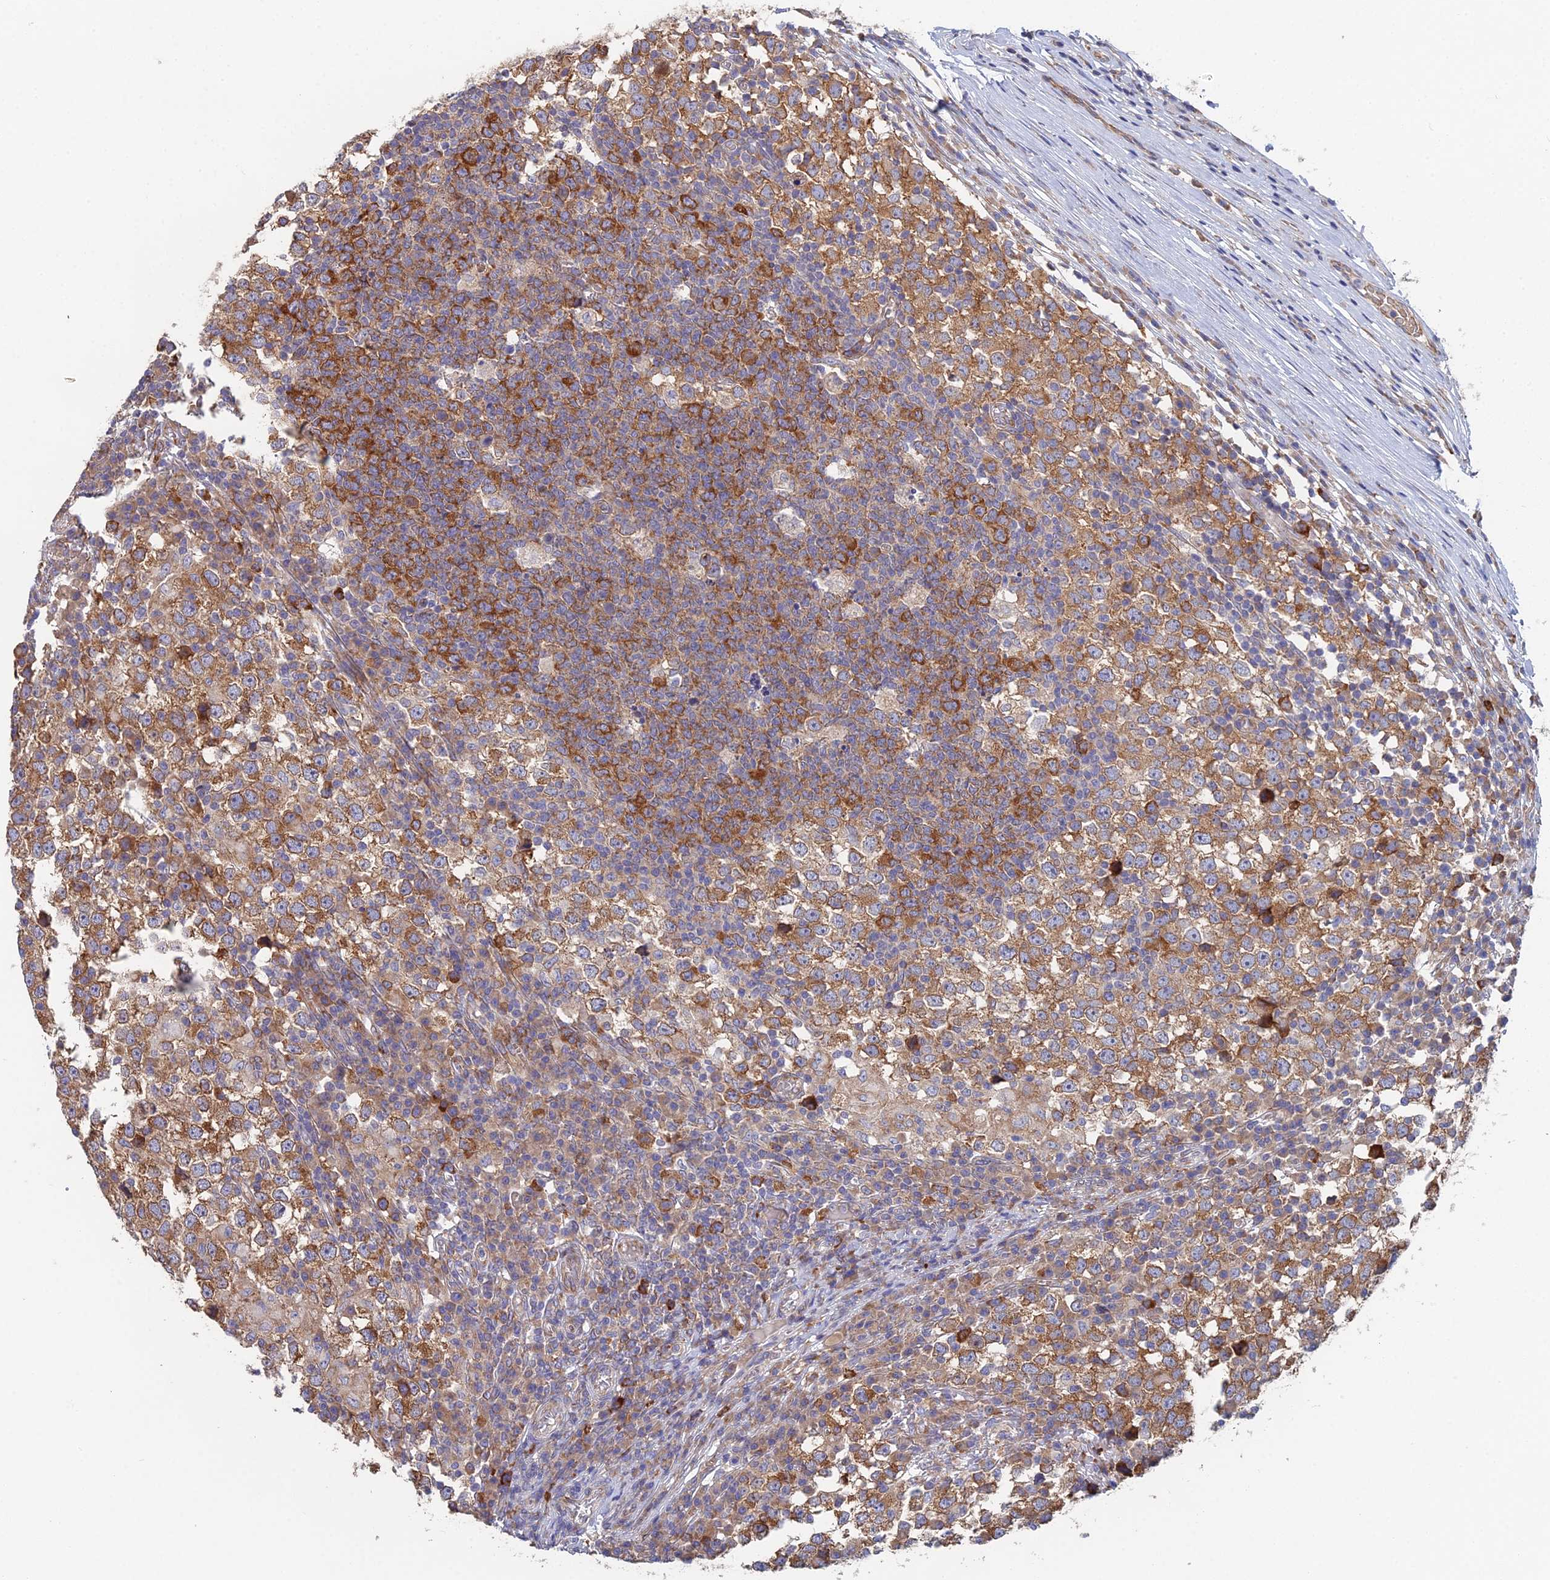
{"staining": {"intensity": "strong", "quantity": "25%-75%", "location": "cytoplasmic/membranous"}, "tissue": "testis cancer", "cell_type": "Tumor cells", "image_type": "cancer", "snomed": [{"axis": "morphology", "description": "Seminoma, NOS"}, {"axis": "topography", "description": "Testis"}], "caption": "A brown stain labels strong cytoplasmic/membranous staining of a protein in seminoma (testis) tumor cells.", "gene": "ELOF1", "patient": {"sex": "male", "age": 65}}